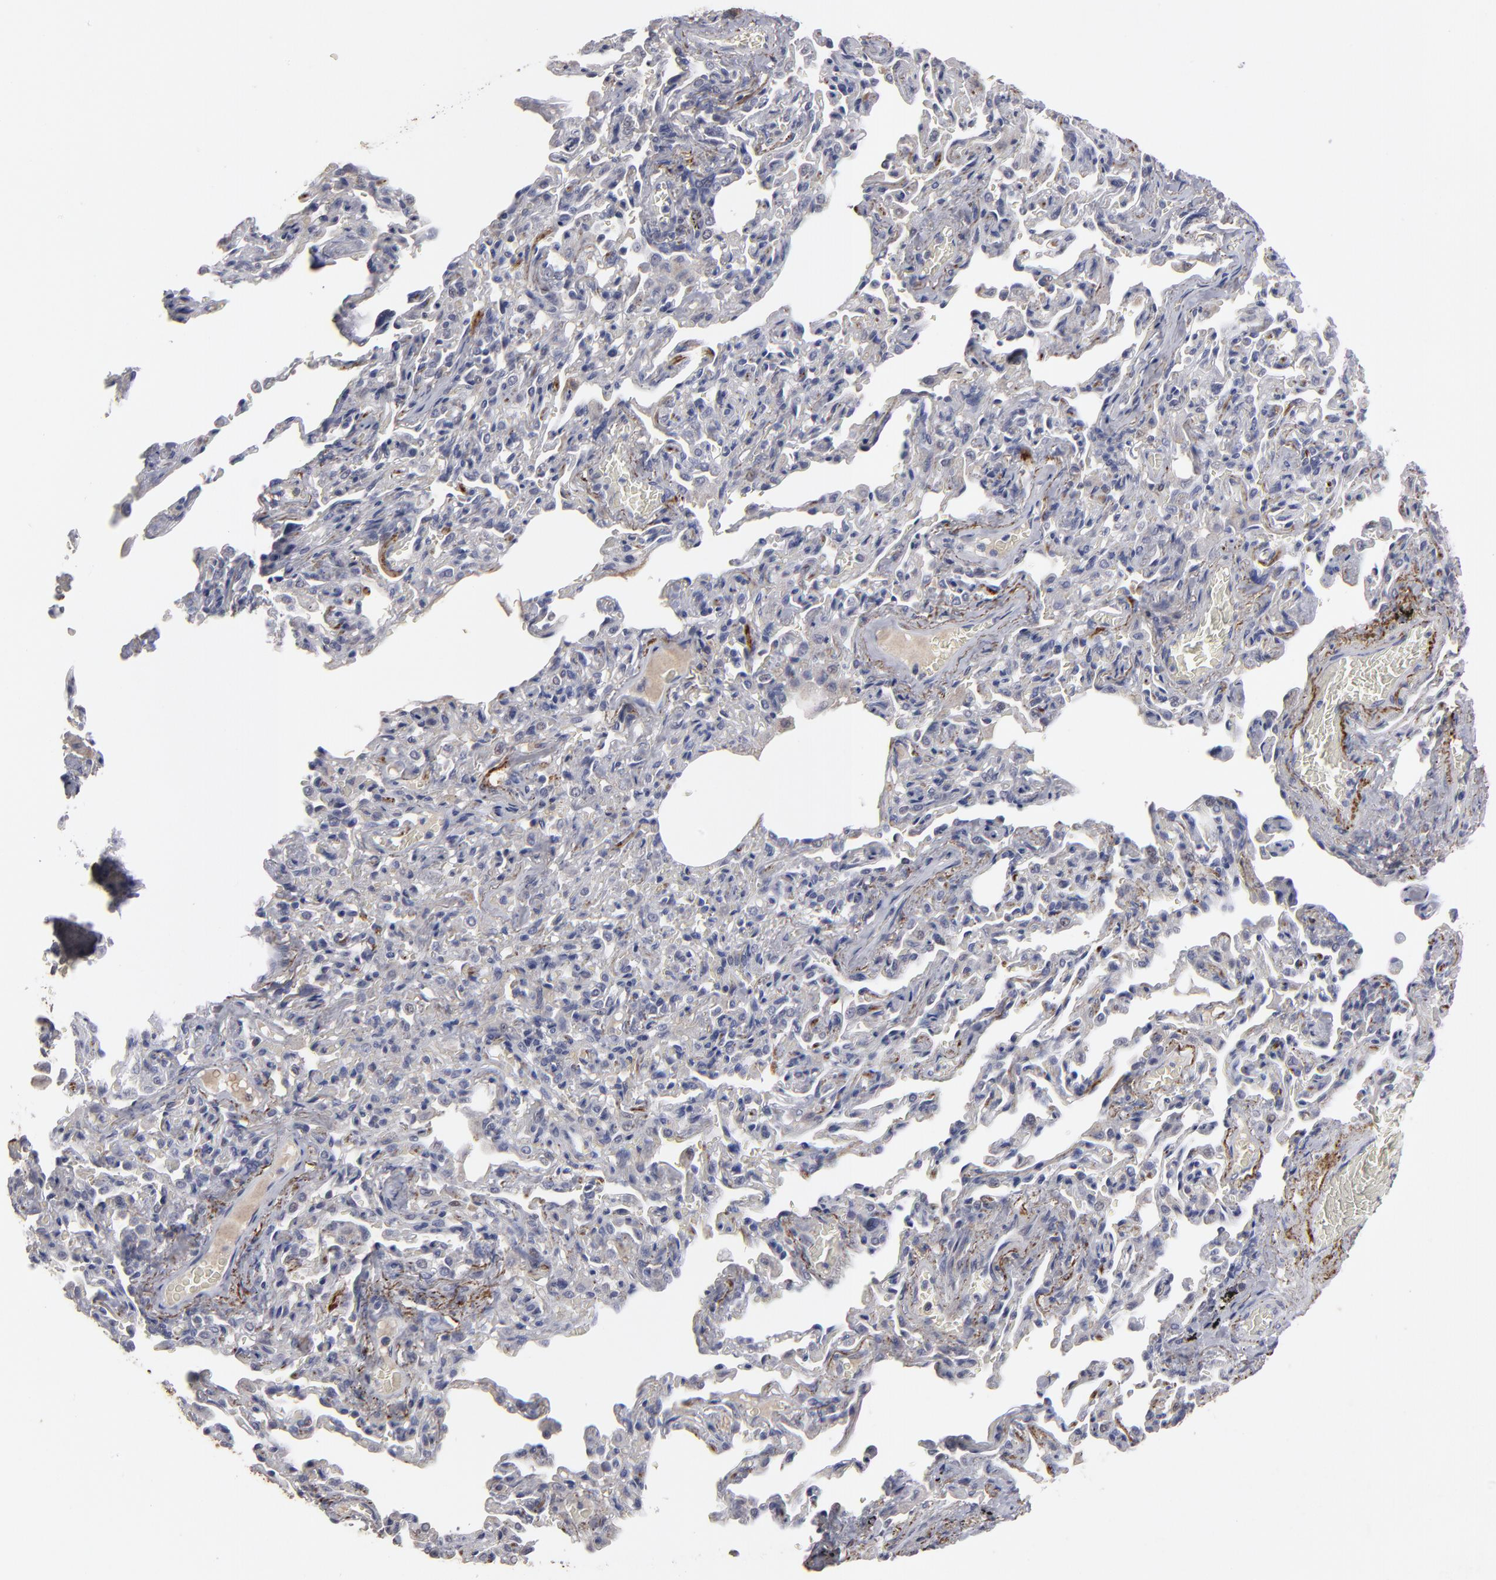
{"staining": {"intensity": "weak", "quantity": "25%-75%", "location": "cytoplasmic/membranous"}, "tissue": "bronchus", "cell_type": "Respiratory epithelial cells", "image_type": "normal", "snomed": [{"axis": "morphology", "description": "Normal tissue, NOS"}, {"axis": "topography", "description": "Lung"}], "caption": "Brown immunohistochemical staining in normal bronchus reveals weak cytoplasmic/membranous expression in about 25%-75% of respiratory epithelial cells.", "gene": "GPM6B", "patient": {"sex": "male", "age": 64}}